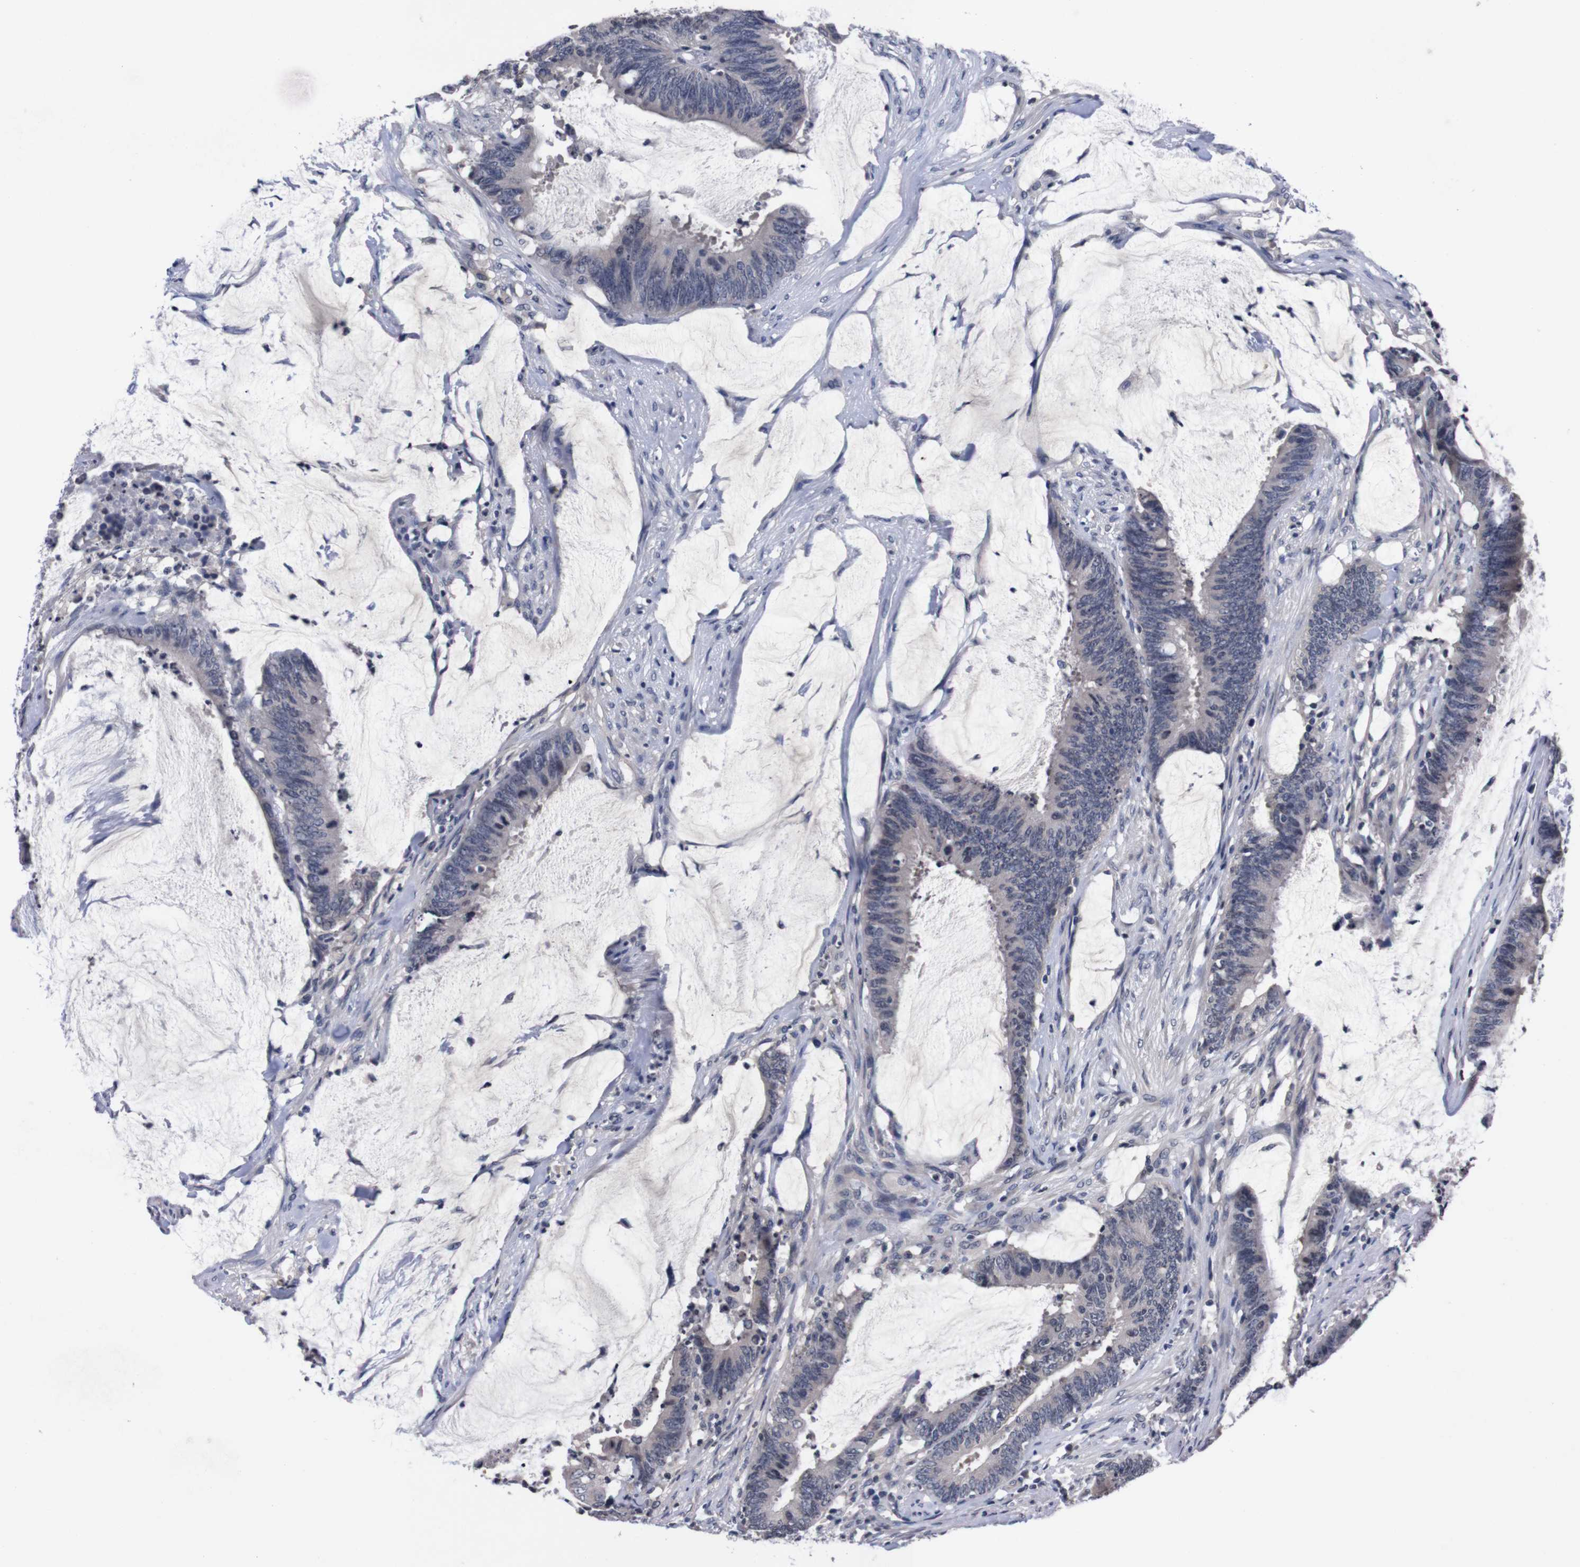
{"staining": {"intensity": "negative", "quantity": "none", "location": "none"}, "tissue": "colorectal cancer", "cell_type": "Tumor cells", "image_type": "cancer", "snomed": [{"axis": "morphology", "description": "Adenocarcinoma, NOS"}, {"axis": "topography", "description": "Rectum"}], "caption": "Colorectal cancer (adenocarcinoma) stained for a protein using immunohistochemistry reveals no positivity tumor cells.", "gene": "TNFRSF21", "patient": {"sex": "female", "age": 66}}